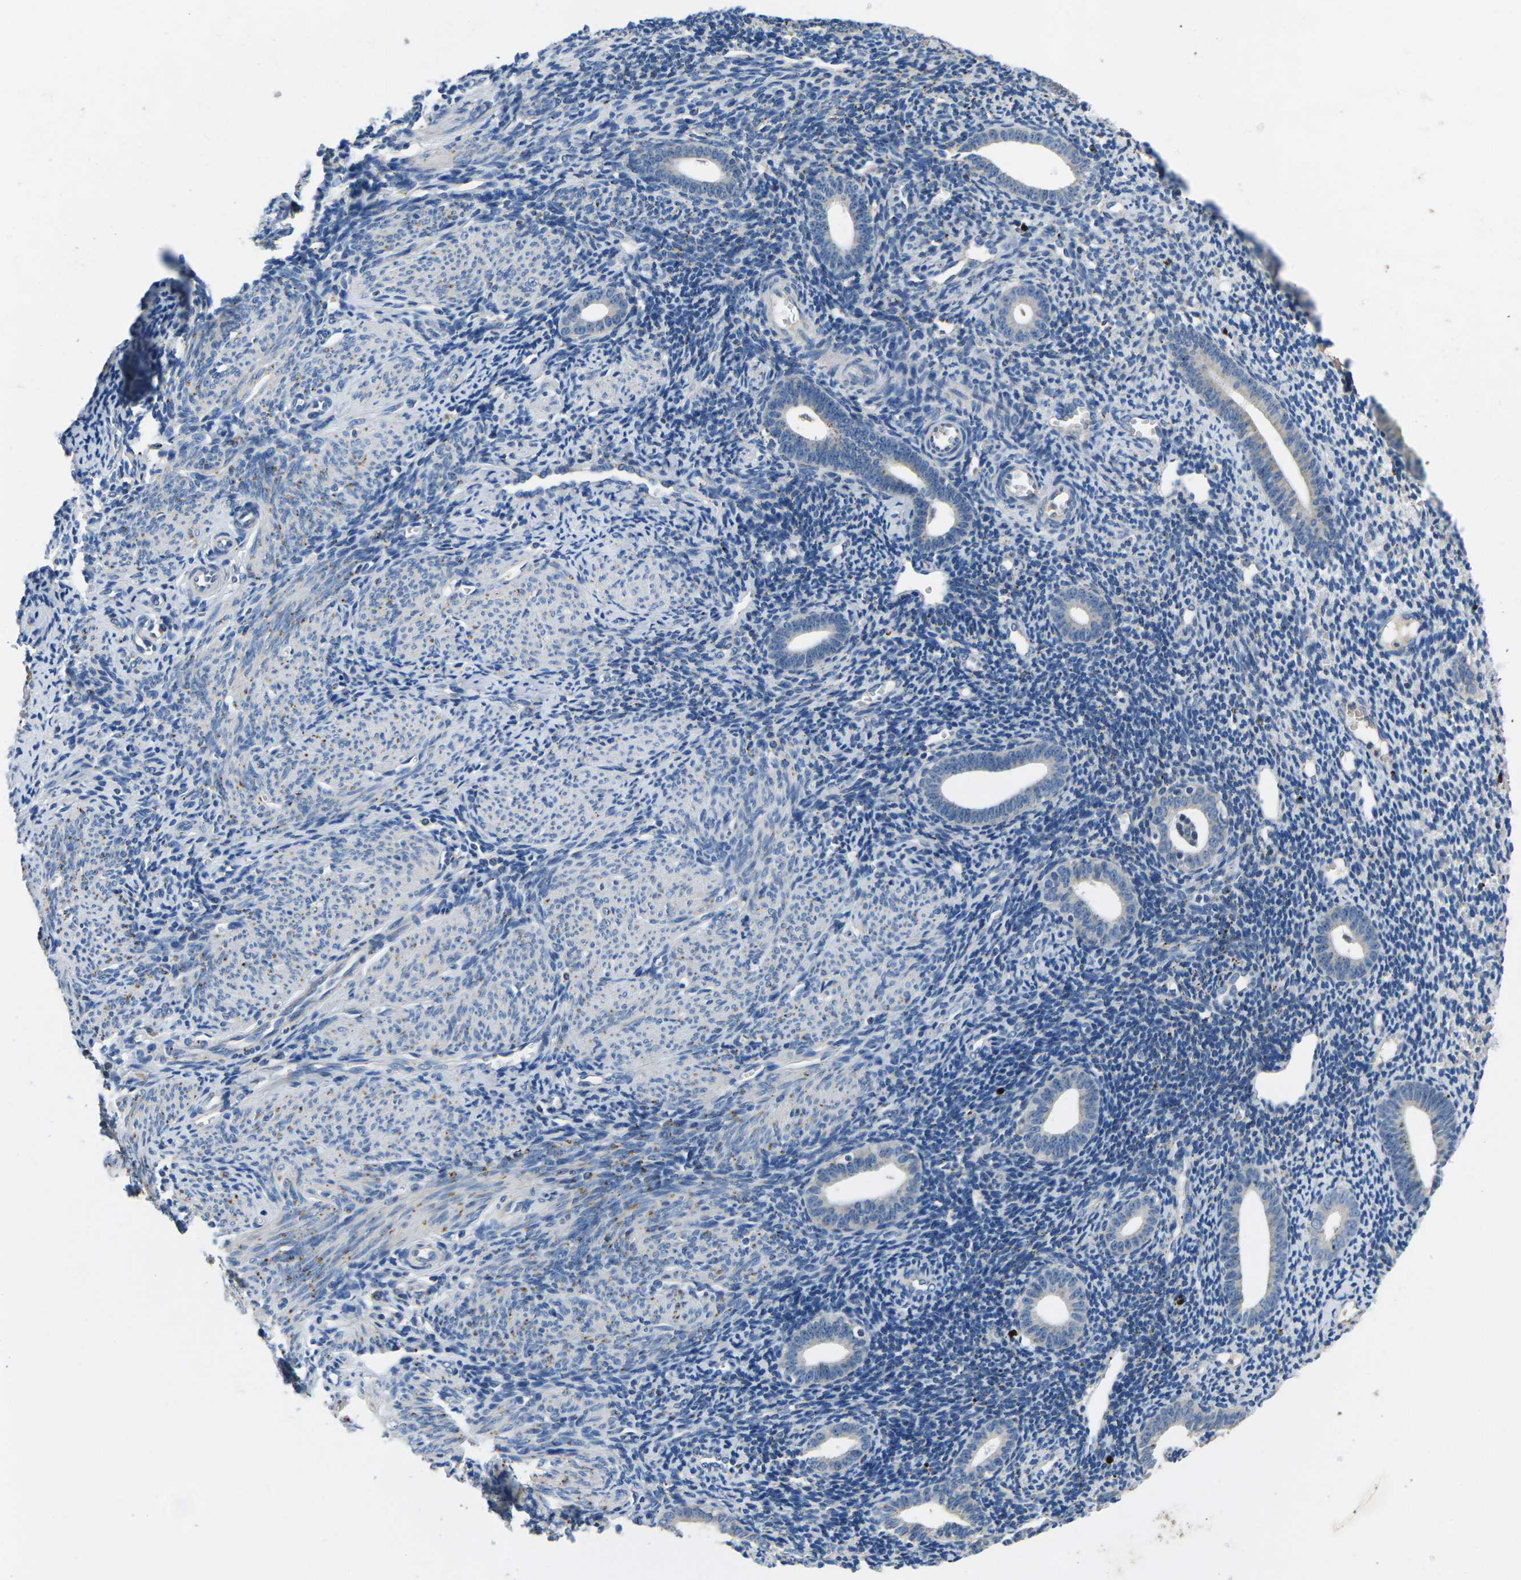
{"staining": {"intensity": "negative", "quantity": "none", "location": "none"}, "tissue": "endometrium", "cell_type": "Cells in endometrial stroma", "image_type": "normal", "snomed": [{"axis": "morphology", "description": "Normal tissue, NOS"}, {"axis": "topography", "description": "Endometrium"}], "caption": "Cells in endometrial stroma are negative for protein expression in normal human endometrium. Brightfield microscopy of immunohistochemistry (IHC) stained with DAB (3,3'-diaminobenzidine) (brown) and hematoxylin (blue), captured at high magnification.", "gene": "PDCD6IP", "patient": {"sex": "female", "age": 50}}